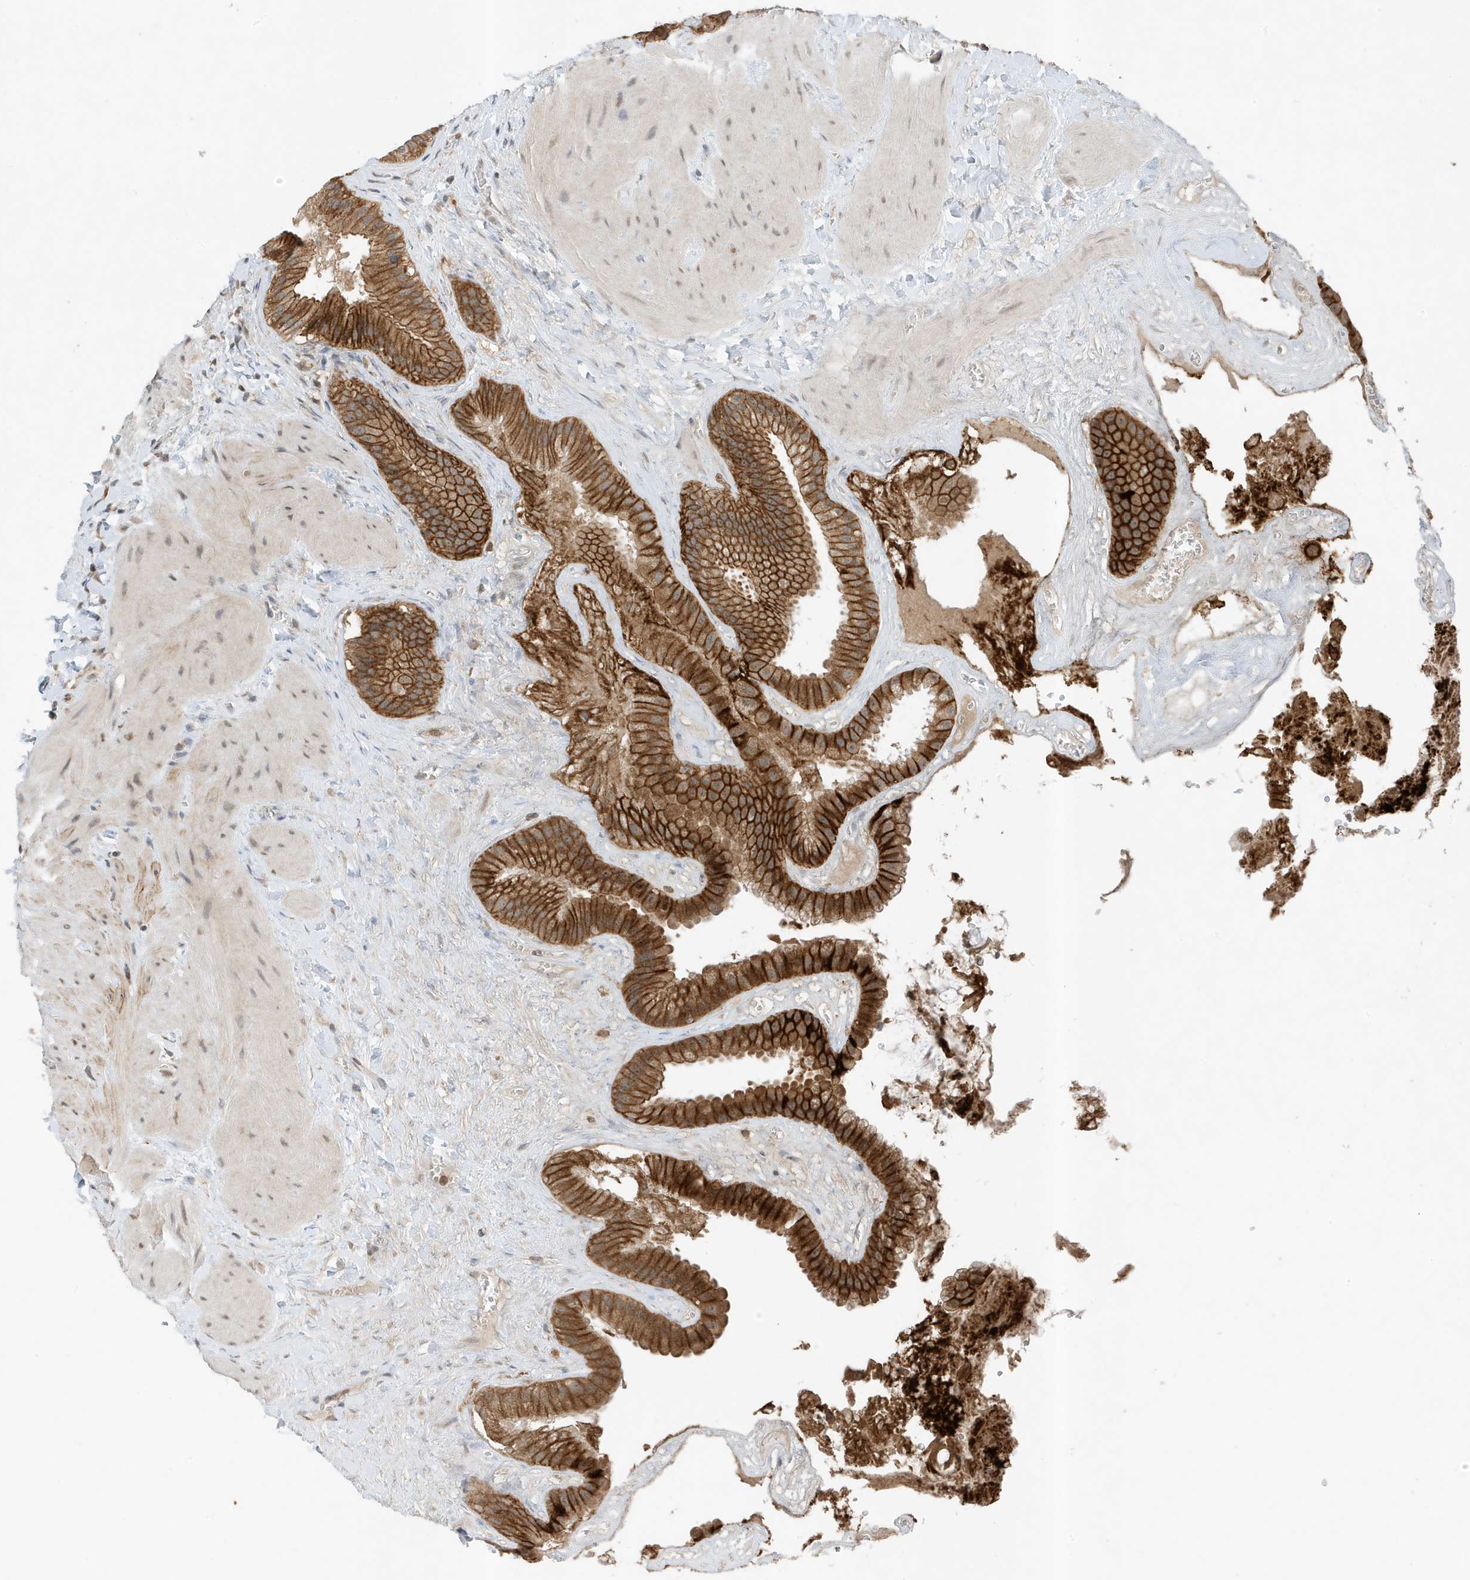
{"staining": {"intensity": "strong", "quantity": ">75%", "location": "cytoplasmic/membranous"}, "tissue": "gallbladder", "cell_type": "Glandular cells", "image_type": "normal", "snomed": [{"axis": "morphology", "description": "Normal tissue, NOS"}, {"axis": "topography", "description": "Gallbladder"}], "caption": "IHC (DAB (3,3'-diaminobenzidine)) staining of unremarkable human gallbladder exhibits strong cytoplasmic/membranous protein staining in about >75% of glandular cells.", "gene": "MAST3", "patient": {"sex": "male", "age": 55}}